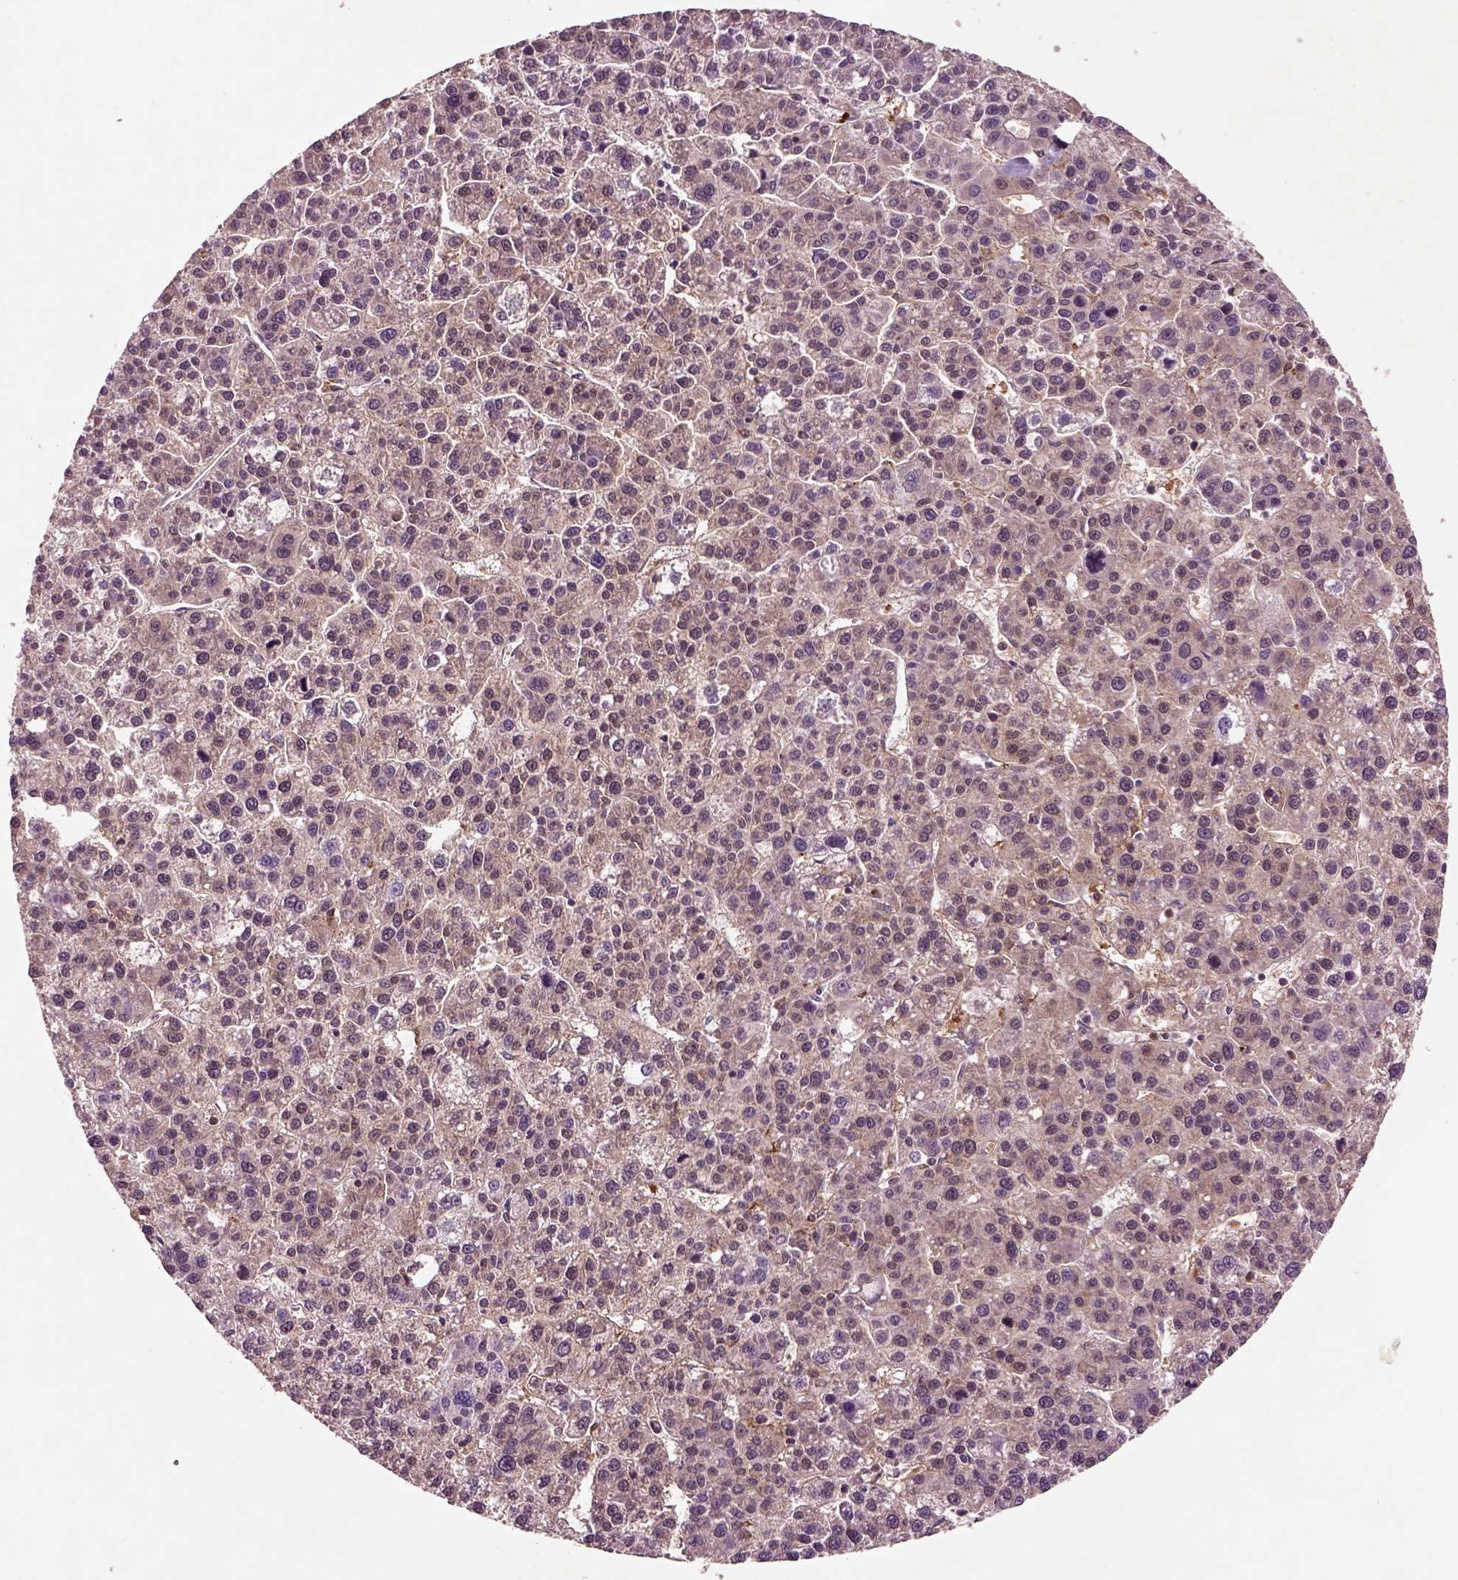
{"staining": {"intensity": "weak", "quantity": ">75%", "location": "cytoplasmic/membranous"}, "tissue": "liver cancer", "cell_type": "Tumor cells", "image_type": "cancer", "snomed": [{"axis": "morphology", "description": "Carcinoma, Hepatocellular, NOS"}, {"axis": "topography", "description": "Liver"}], "caption": "This image displays immunohistochemistry (IHC) staining of liver hepatocellular carcinoma, with low weak cytoplasmic/membranous staining in about >75% of tumor cells.", "gene": "MDP1", "patient": {"sex": "female", "age": 58}}